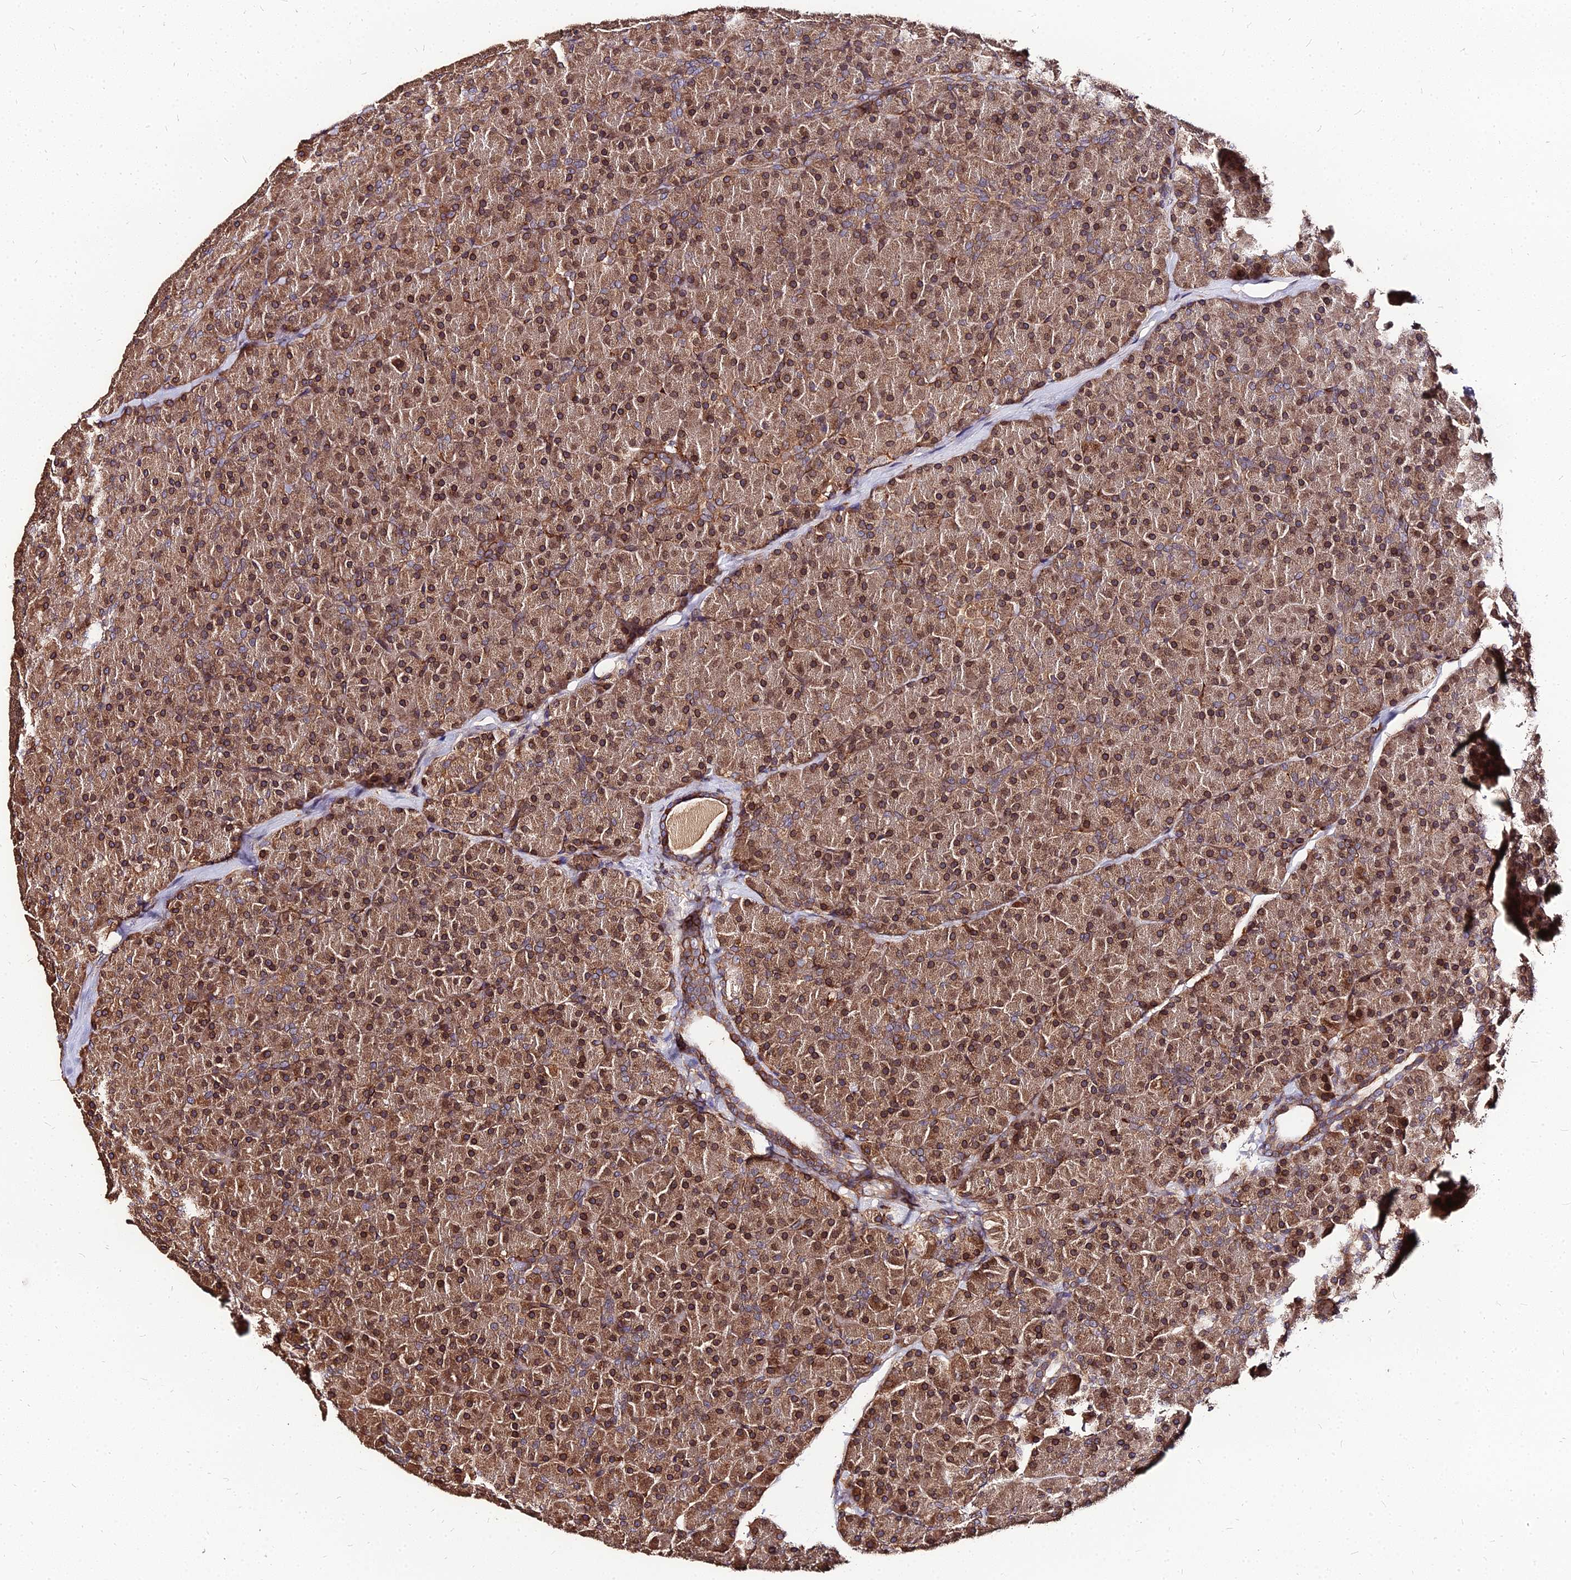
{"staining": {"intensity": "strong", "quantity": ">75%", "location": "cytoplasmic/membranous"}, "tissue": "pancreas", "cell_type": "Exocrine glandular cells", "image_type": "normal", "snomed": [{"axis": "morphology", "description": "Normal tissue, NOS"}, {"axis": "topography", "description": "Pancreas"}], "caption": "Immunohistochemistry (IHC) micrograph of unremarkable human pancreas stained for a protein (brown), which shows high levels of strong cytoplasmic/membranous positivity in about >75% of exocrine glandular cells.", "gene": "PDE4D", "patient": {"sex": "male", "age": 36}}